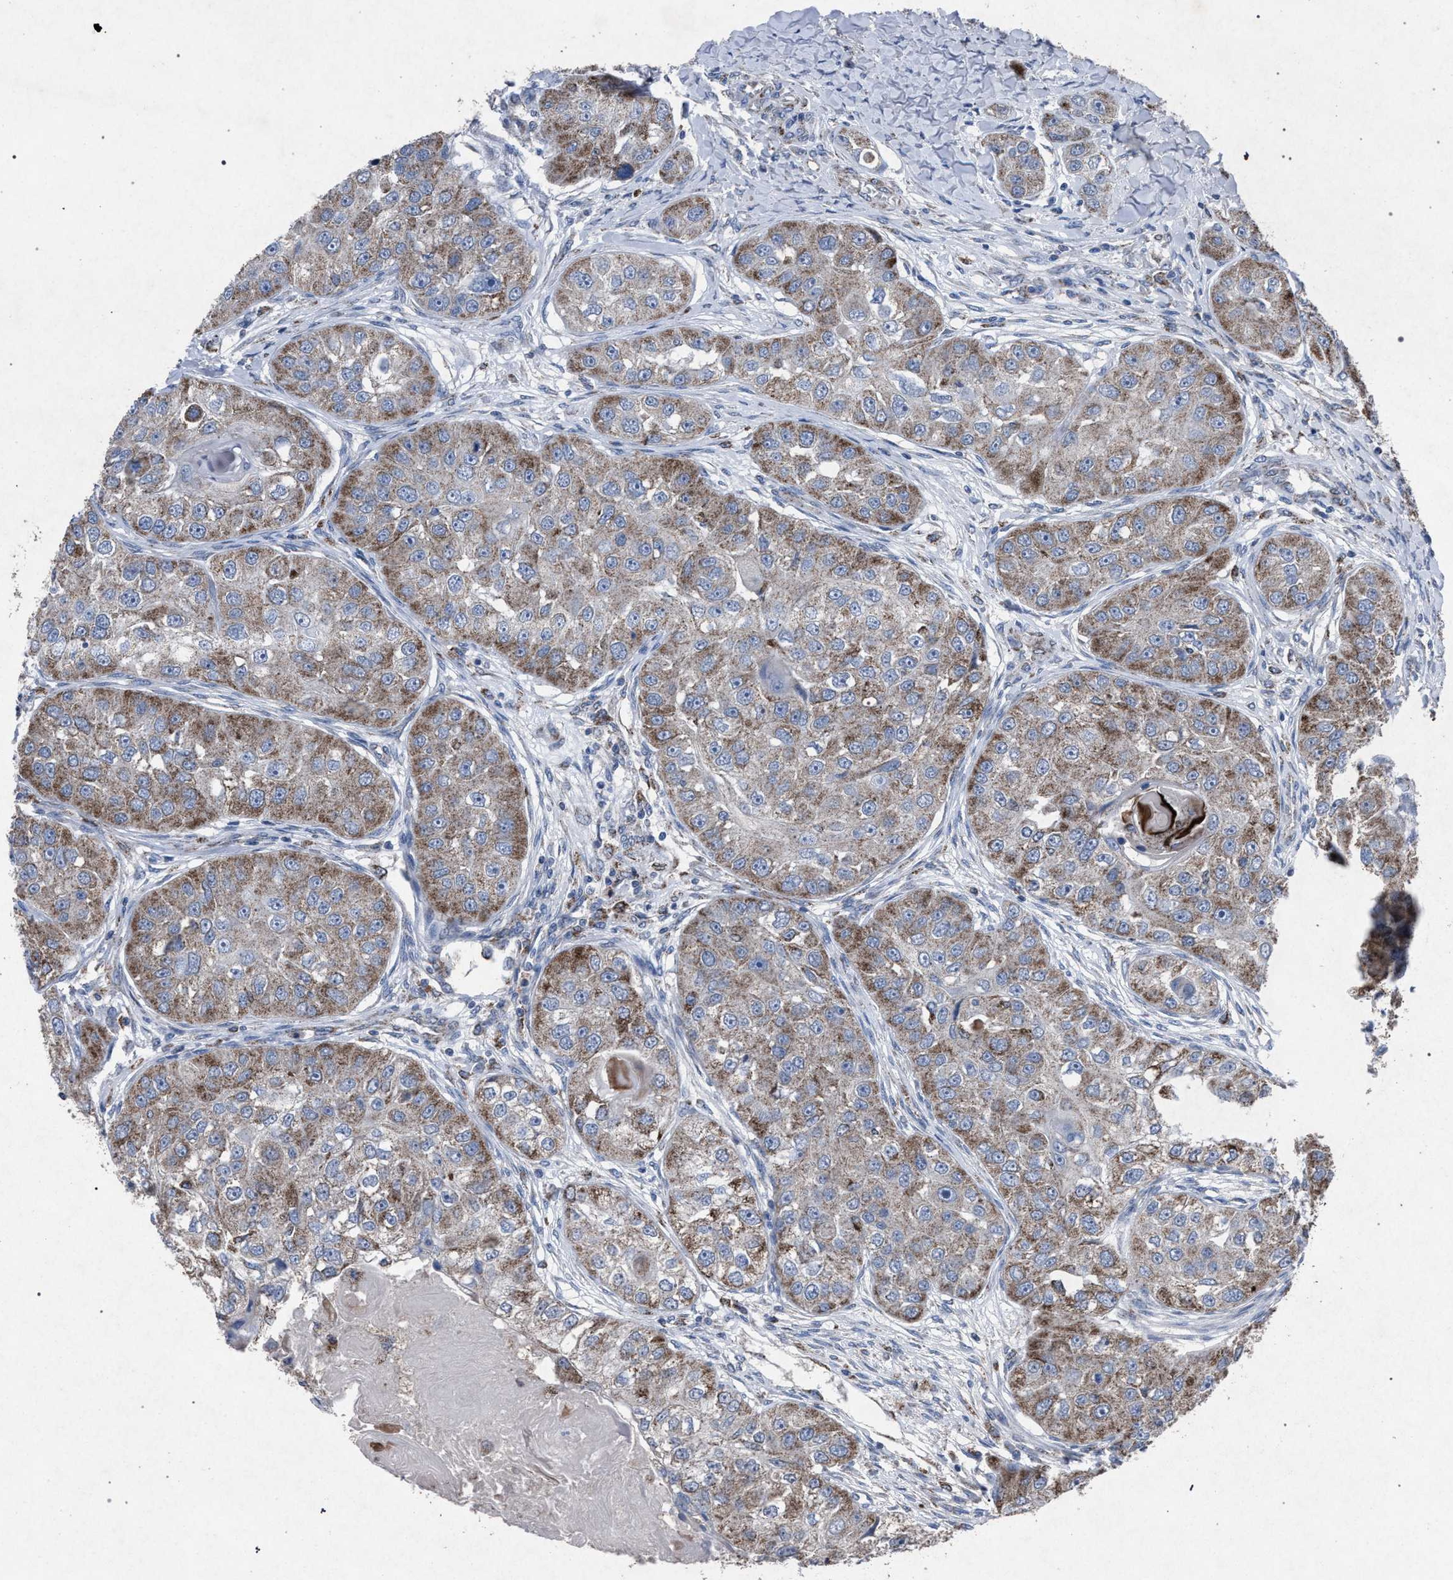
{"staining": {"intensity": "weak", "quantity": ">75%", "location": "cytoplasmic/membranous"}, "tissue": "head and neck cancer", "cell_type": "Tumor cells", "image_type": "cancer", "snomed": [{"axis": "morphology", "description": "Normal tissue, NOS"}, {"axis": "morphology", "description": "Squamous cell carcinoma, NOS"}, {"axis": "topography", "description": "Skeletal muscle"}, {"axis": "topography", "description": "Head-Neck"}], "caption": "A micrograph of squamous cell carcinoma (head and neck) stained for a protein displays weak cytoplasmic/membranous brown staining in tumor cells. (IHC, brightfield microscopy, high magnification).", "gene": "HSD17B4", "patient": {"sex": "male", "age": 51}}